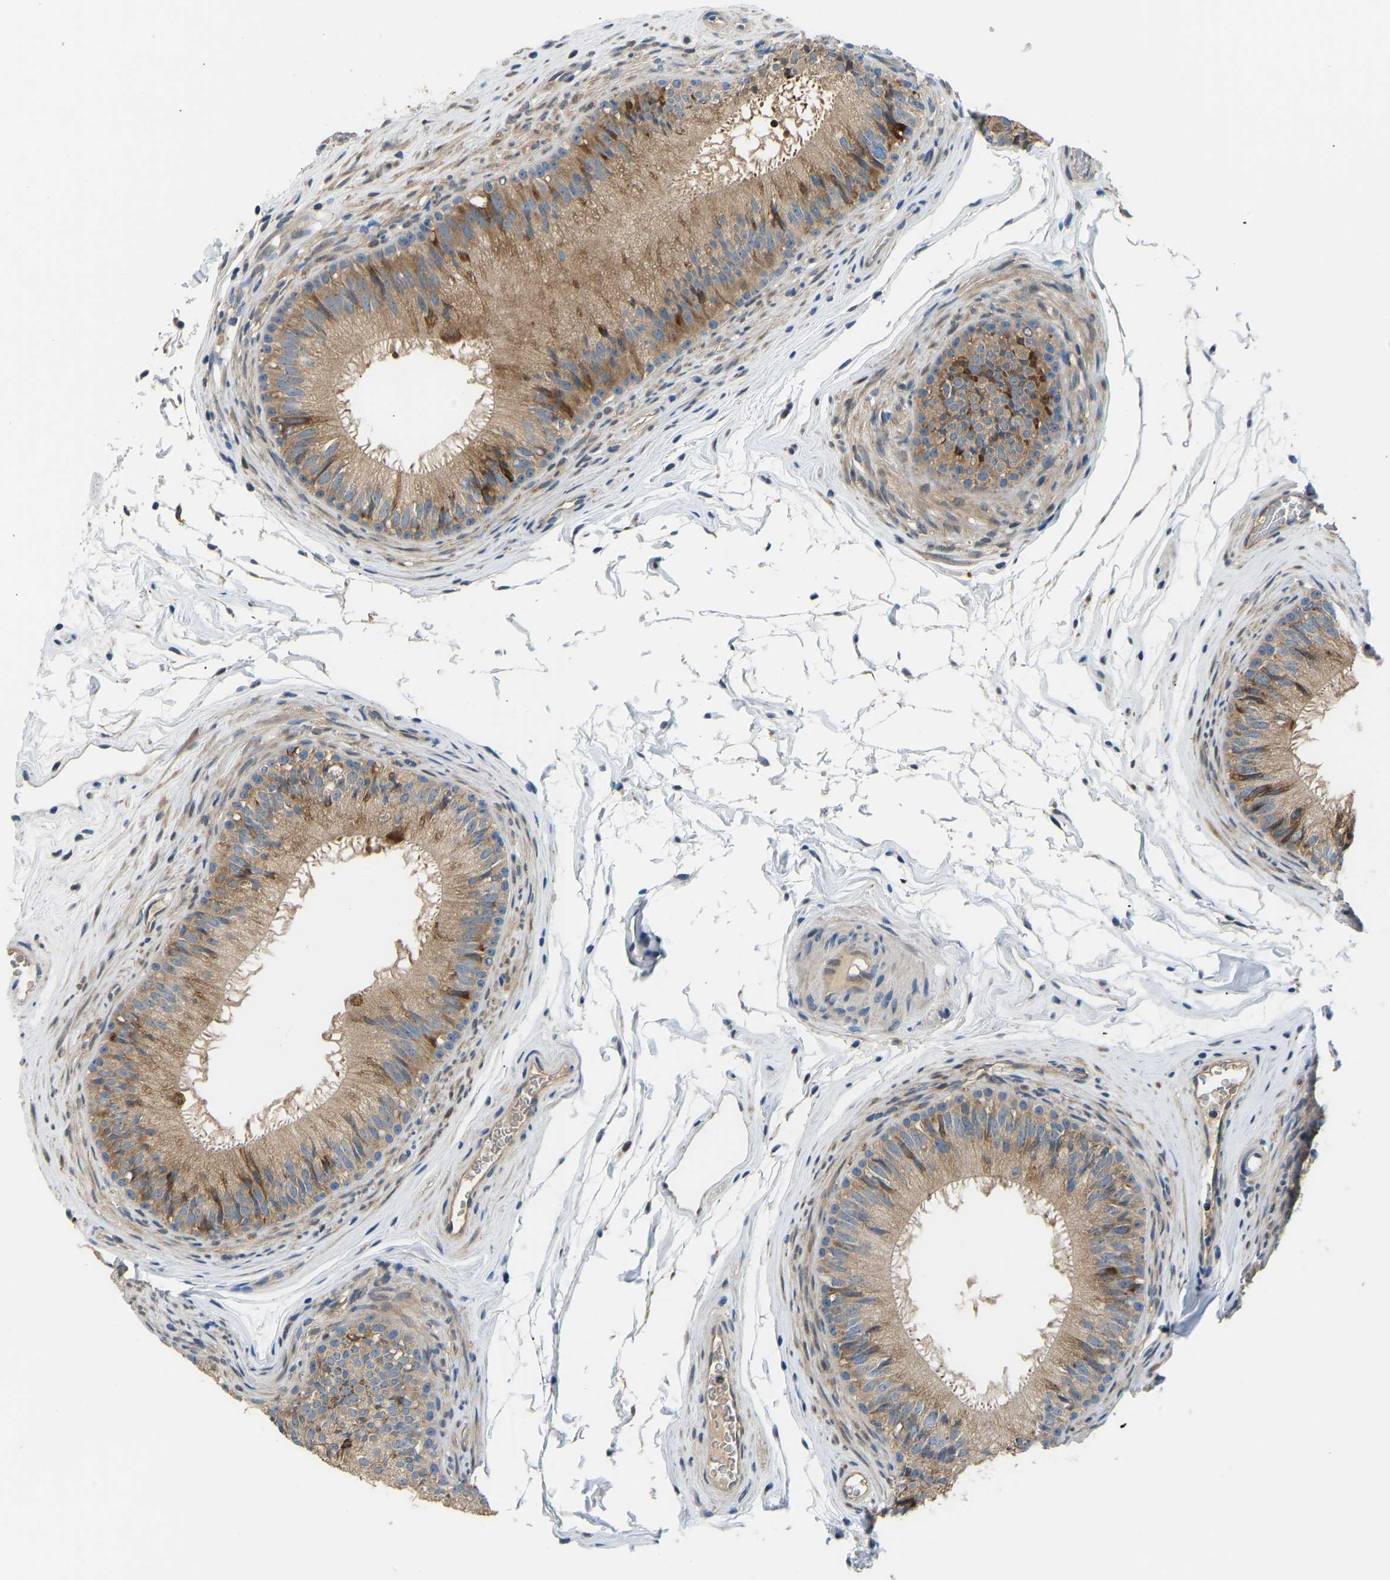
{"staining": {"intensity": "moderate", "quantity": ">75%", "location": "cytoplasmic/membranous"}, "tissue": "epididymis", "cell_type": "Glandular cells", "image_type": "normal", "snomed": [{"axis": "morphology", "description": "Normal tissue, NOS"}, {"axis": "topography", "description": "Testis"}, {"axis": "topography", "description": "Epididymis"}], "caption": "Immunohistochemistry photomicrograph of normal epididymis: human epididymis stained using immunohistochemistry exhibits medium levels of moderate protein expression localized specifically in the cytoplasmic/membranous of glandular cells, appearing as a cytoplasmic/membranous brown color.", "gene": "RBP1", "patient": {"sex": "male", "age": 36}}